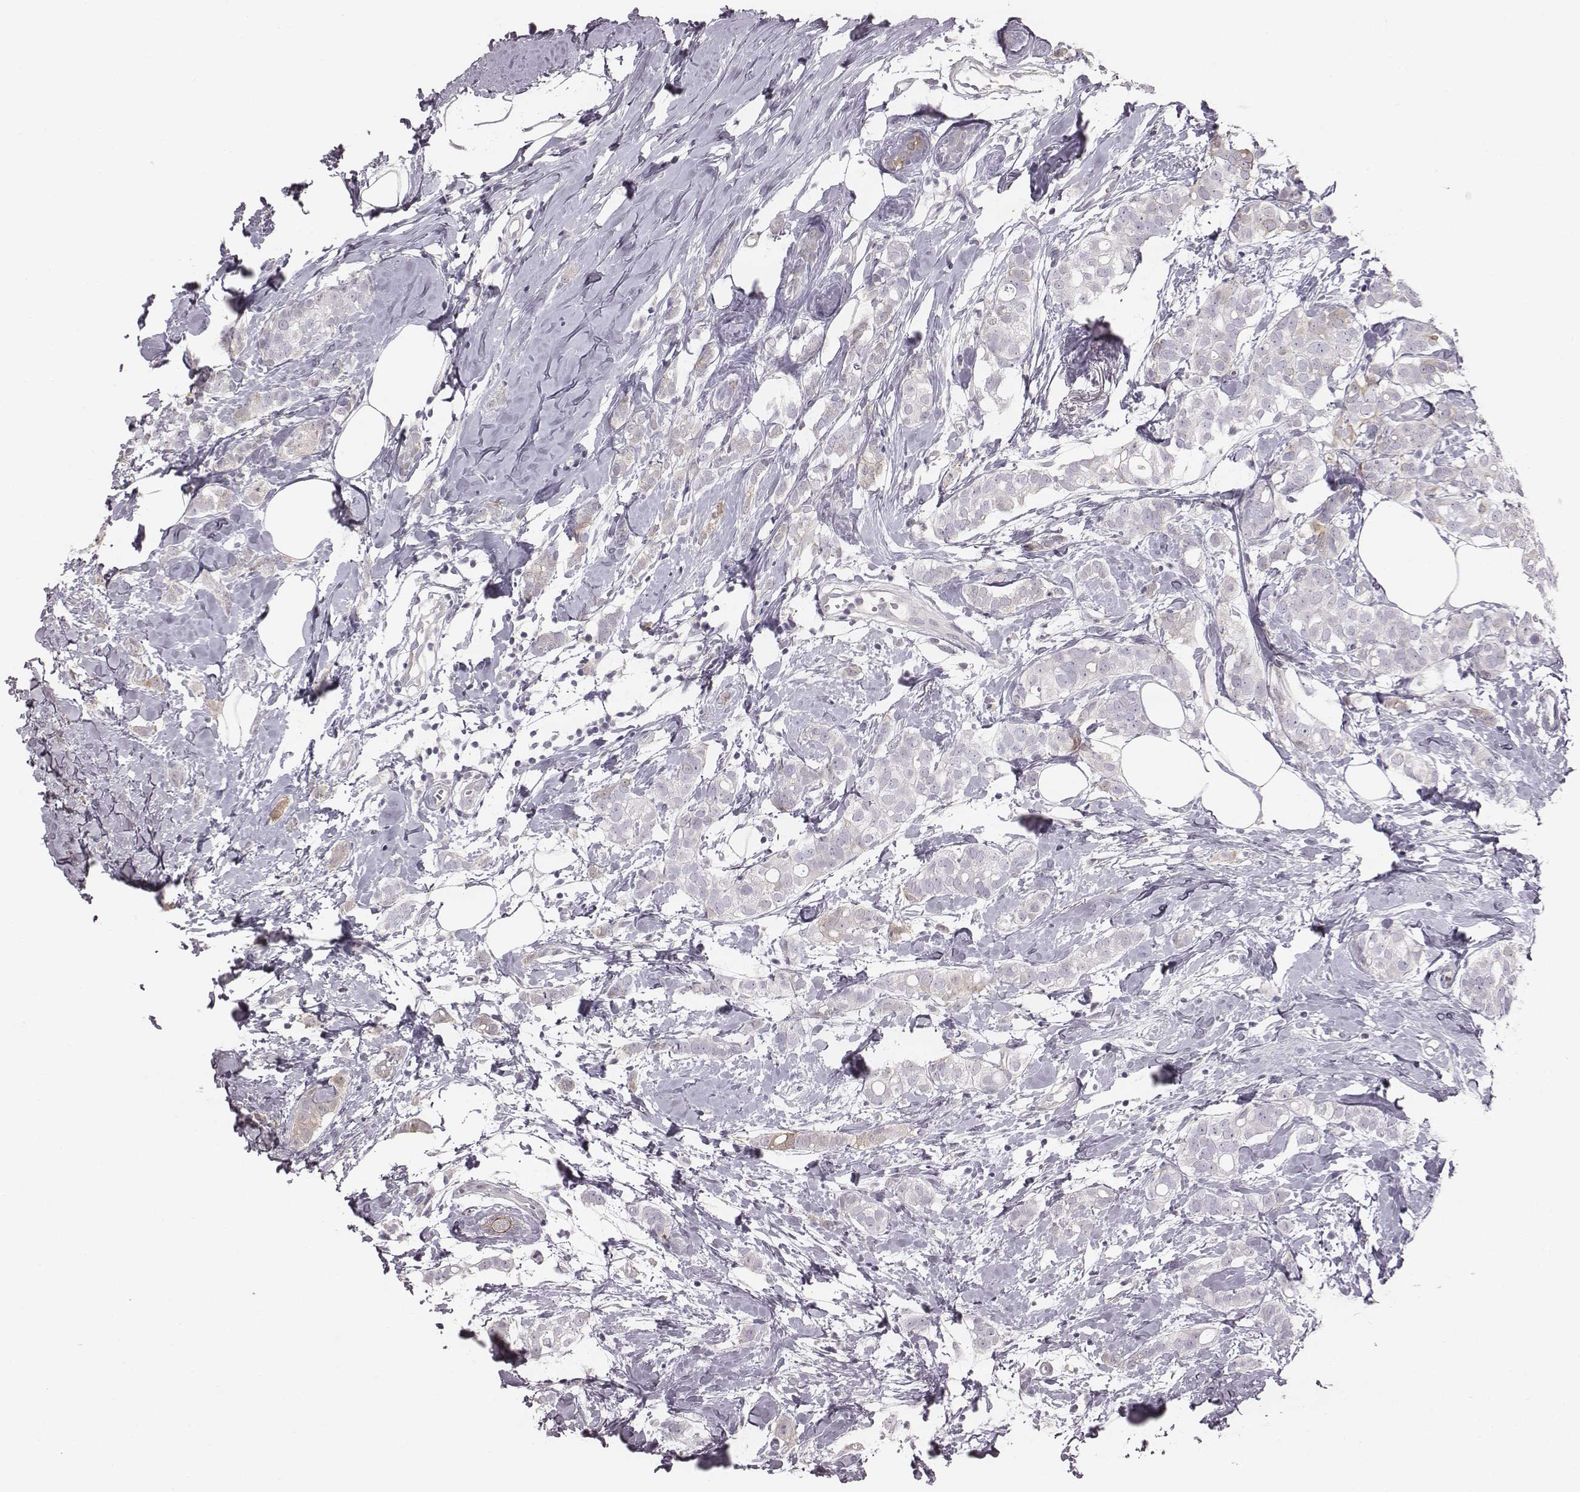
{"staining": {"intensity": "weak", "quantity": "<25%", "location": "cytoplasmic/membranous"}, "tissue": "breast cancer", "cell_type": "Tumor cells", "image_type": "cancer", "snomed": [{"axis": "morphology", "description": "Duct carcinoma"}, {"axis": "topography", "description": "Breast"}], "caption": "Immunohistochemical staining of human breast cancer (intraductal carcinoma) demonstrates no significant expression in tumor cells.", "gene": "PDE8B", "patient": {"sex": "female", "age": 40}}